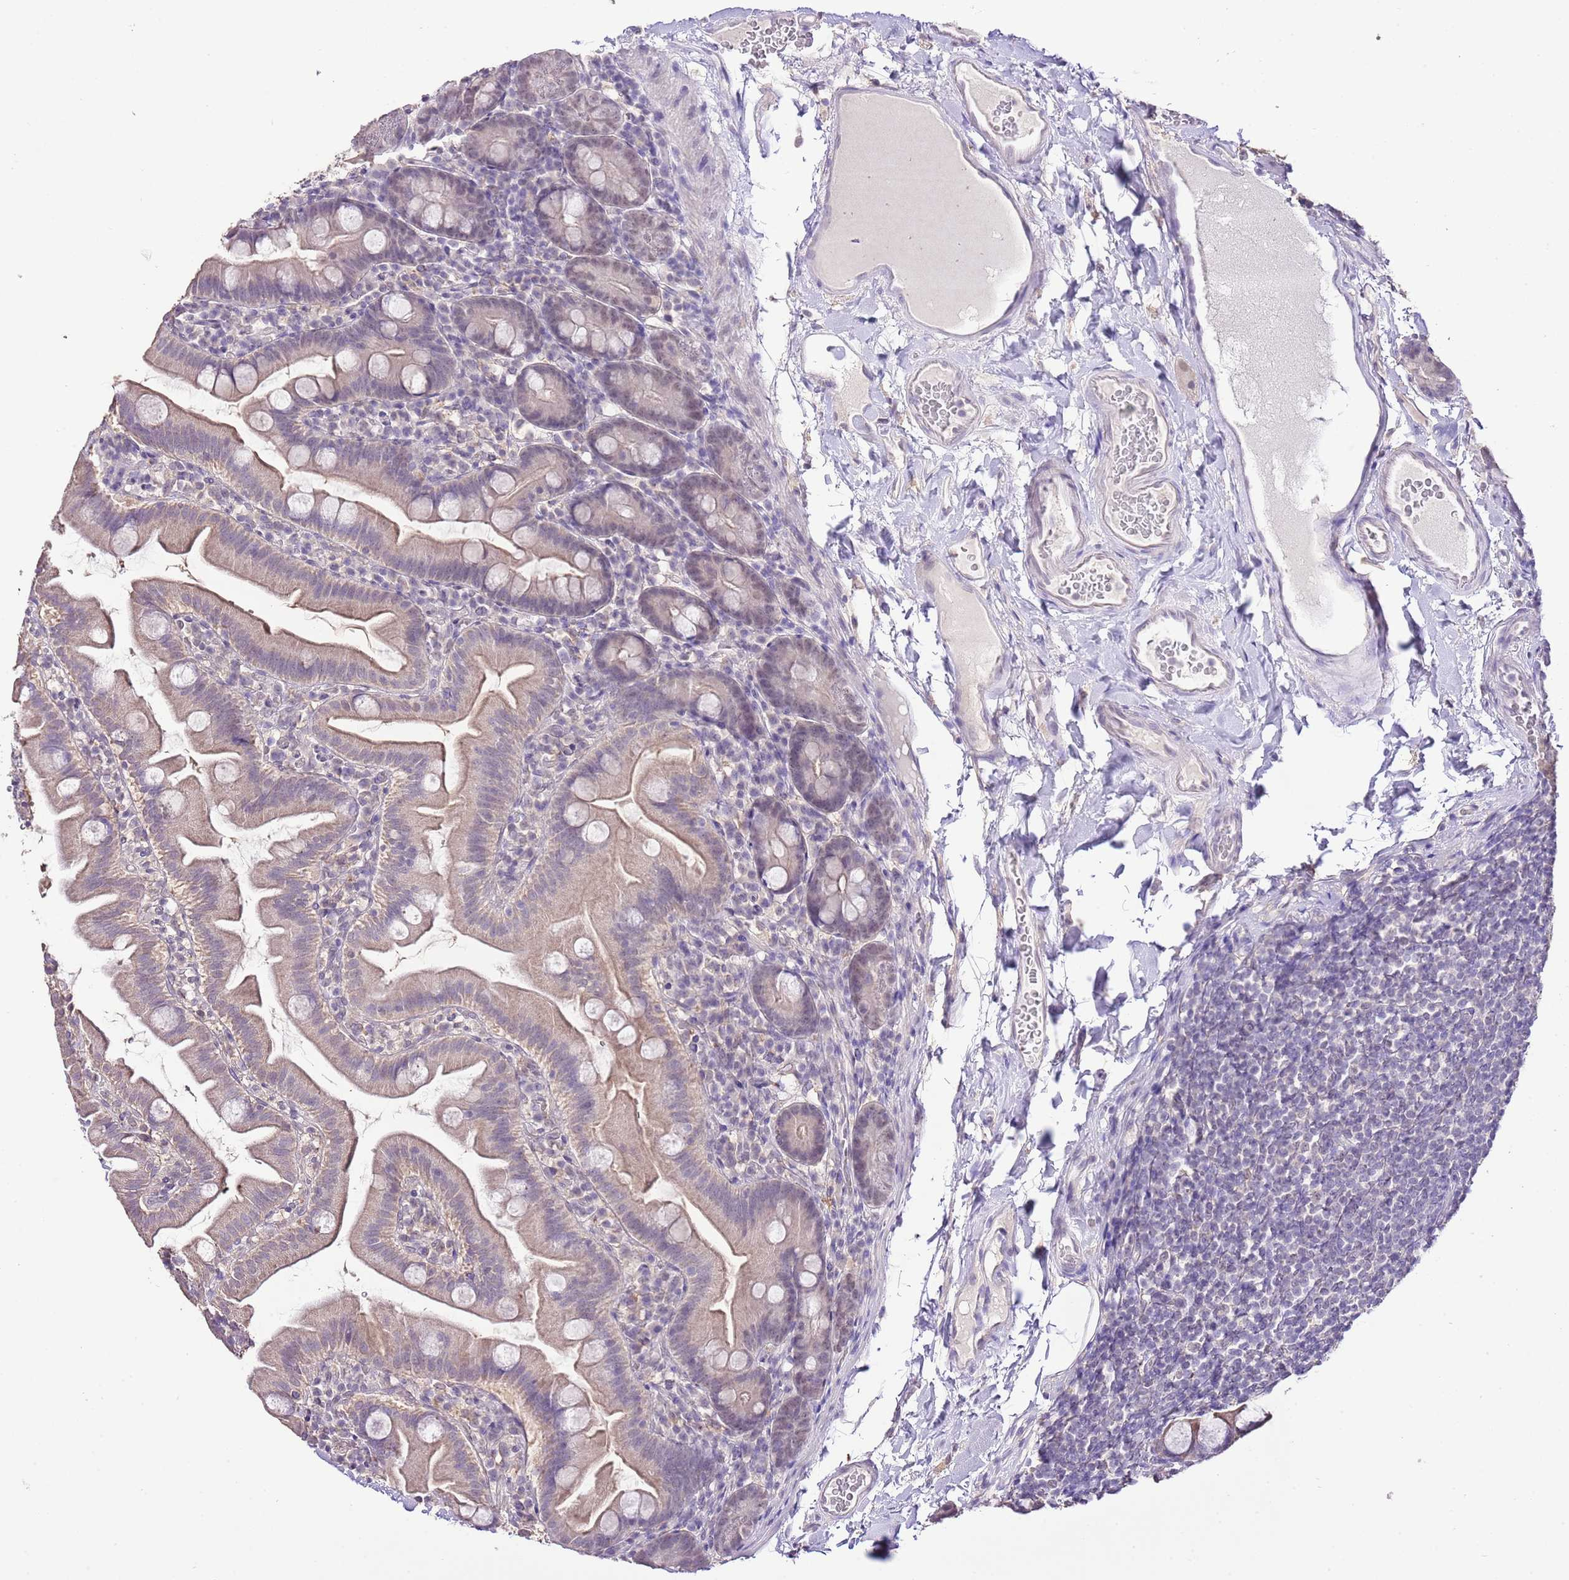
{"staining": {"intensity": "weak", "quantity": "25%-75%", "location": "cytoplasmic/membranous,nuclear"}, "tissue": "small intestine", "cell_type": "Glandular cells", "image_type": "normal", "snomed": [{"axis": "morphology", "description": "Normal tissue, NOS"}, {"axis": "topography", "description": "Small intestine"}], "caption": "Brown immunohistochemical staining in unremarkable human small intestine reveals weak cytoplasmic/membranous,nuclear expression in approximately 25%-75% of glandular cells. Nuclei are stained in blue.", "gene": "IZUMO4", "patient": {"sex": "female", "age": 68}}